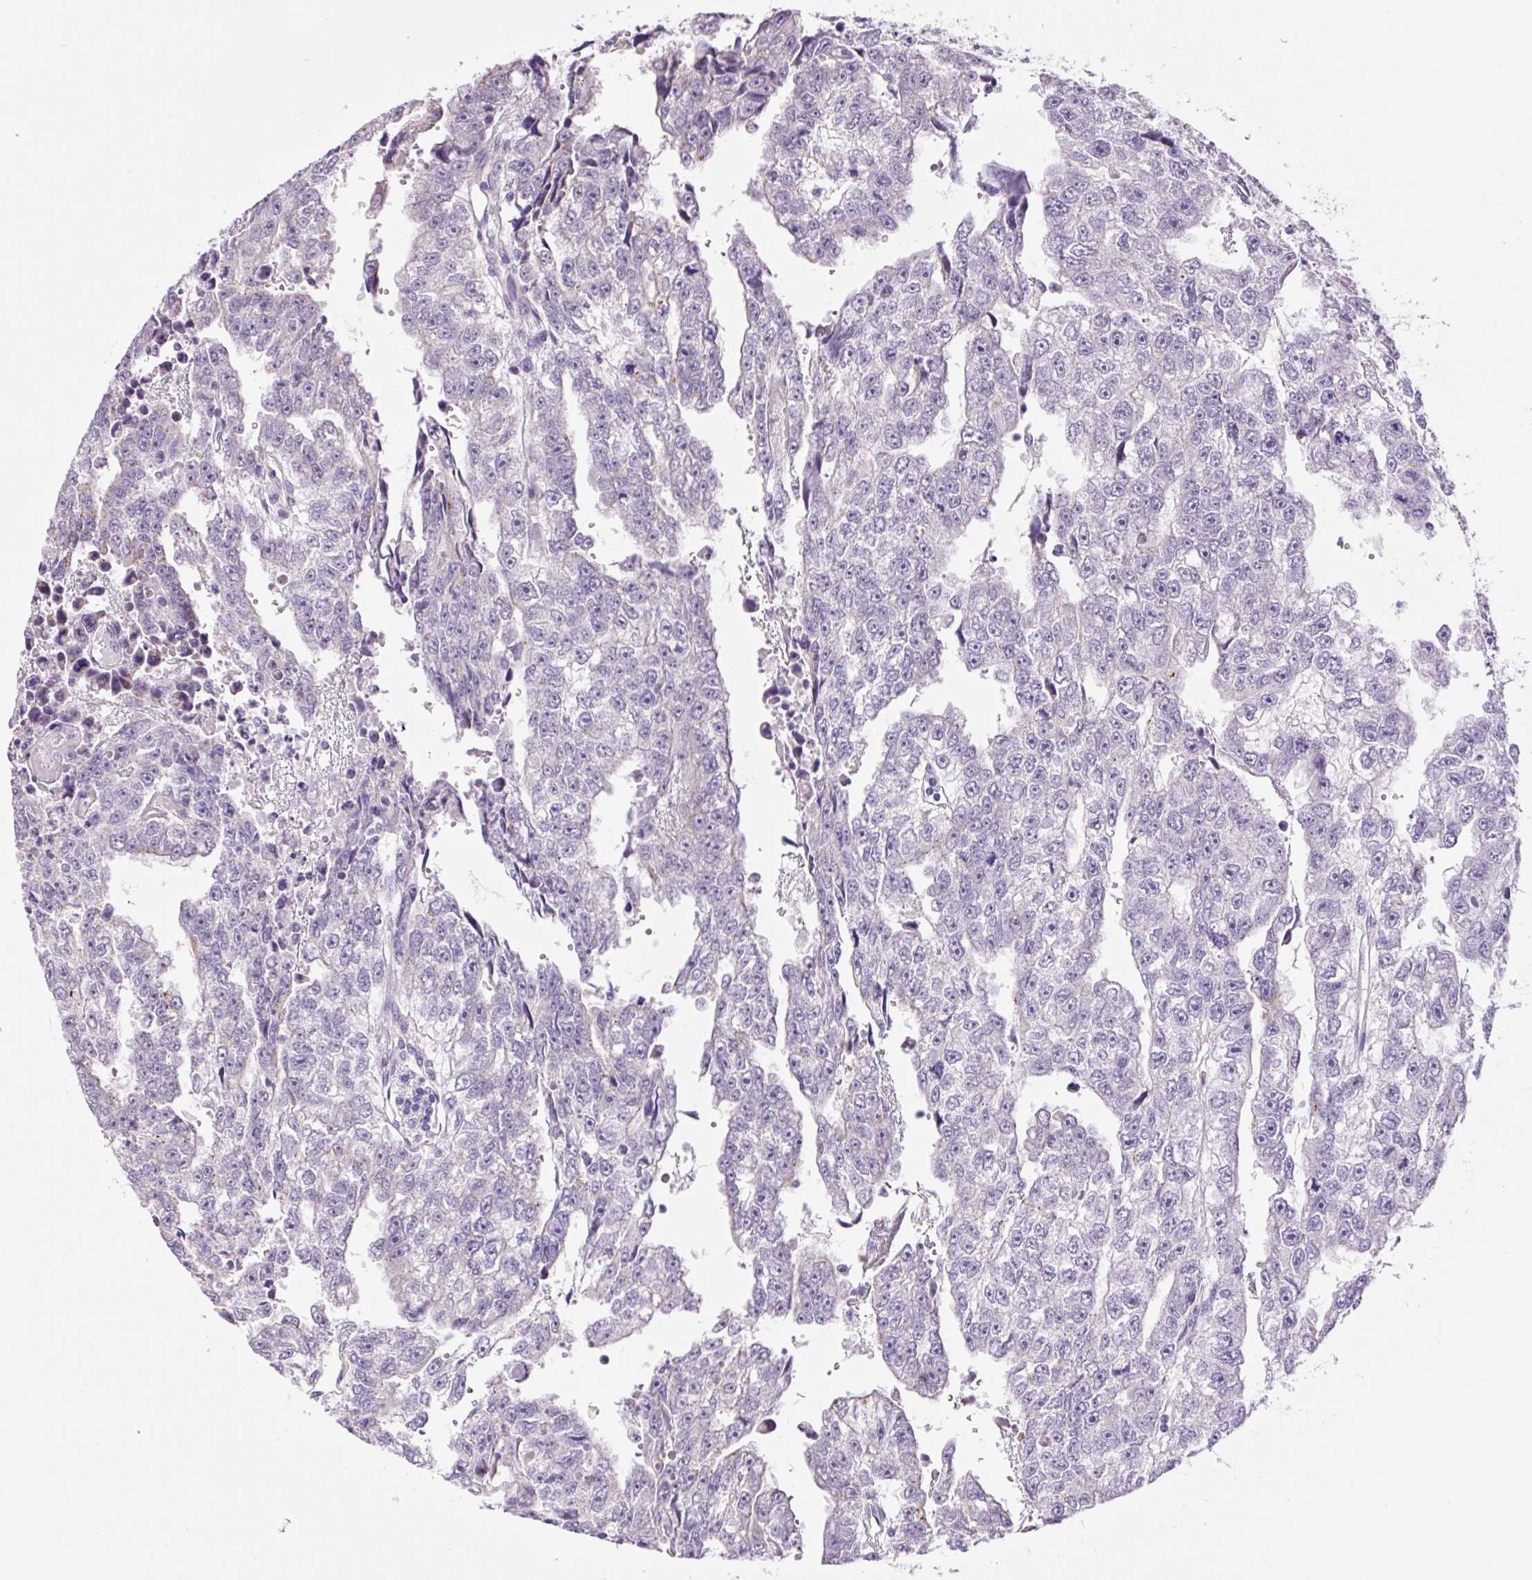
{"staining": {"intensity": "negative", "quantity": "none", "location": "none"}, "tissue": "testis cancer", "cell_type": "Tumor cells", "image_type": "cancer", "snomed": [{"axis": "morphology", "description": "Carcinoma, Embryonal, NOS"}, {"axis": "topography", "description": "Testis"}], "caption": "Immunohistochemical staining of human testis embryonal carcinoma shows no significant staining in tumor cells. (DAB immunohistochemistry, high magnification).", "gene": "GRID2", "patient": {"sex": "male", "age": 20}}